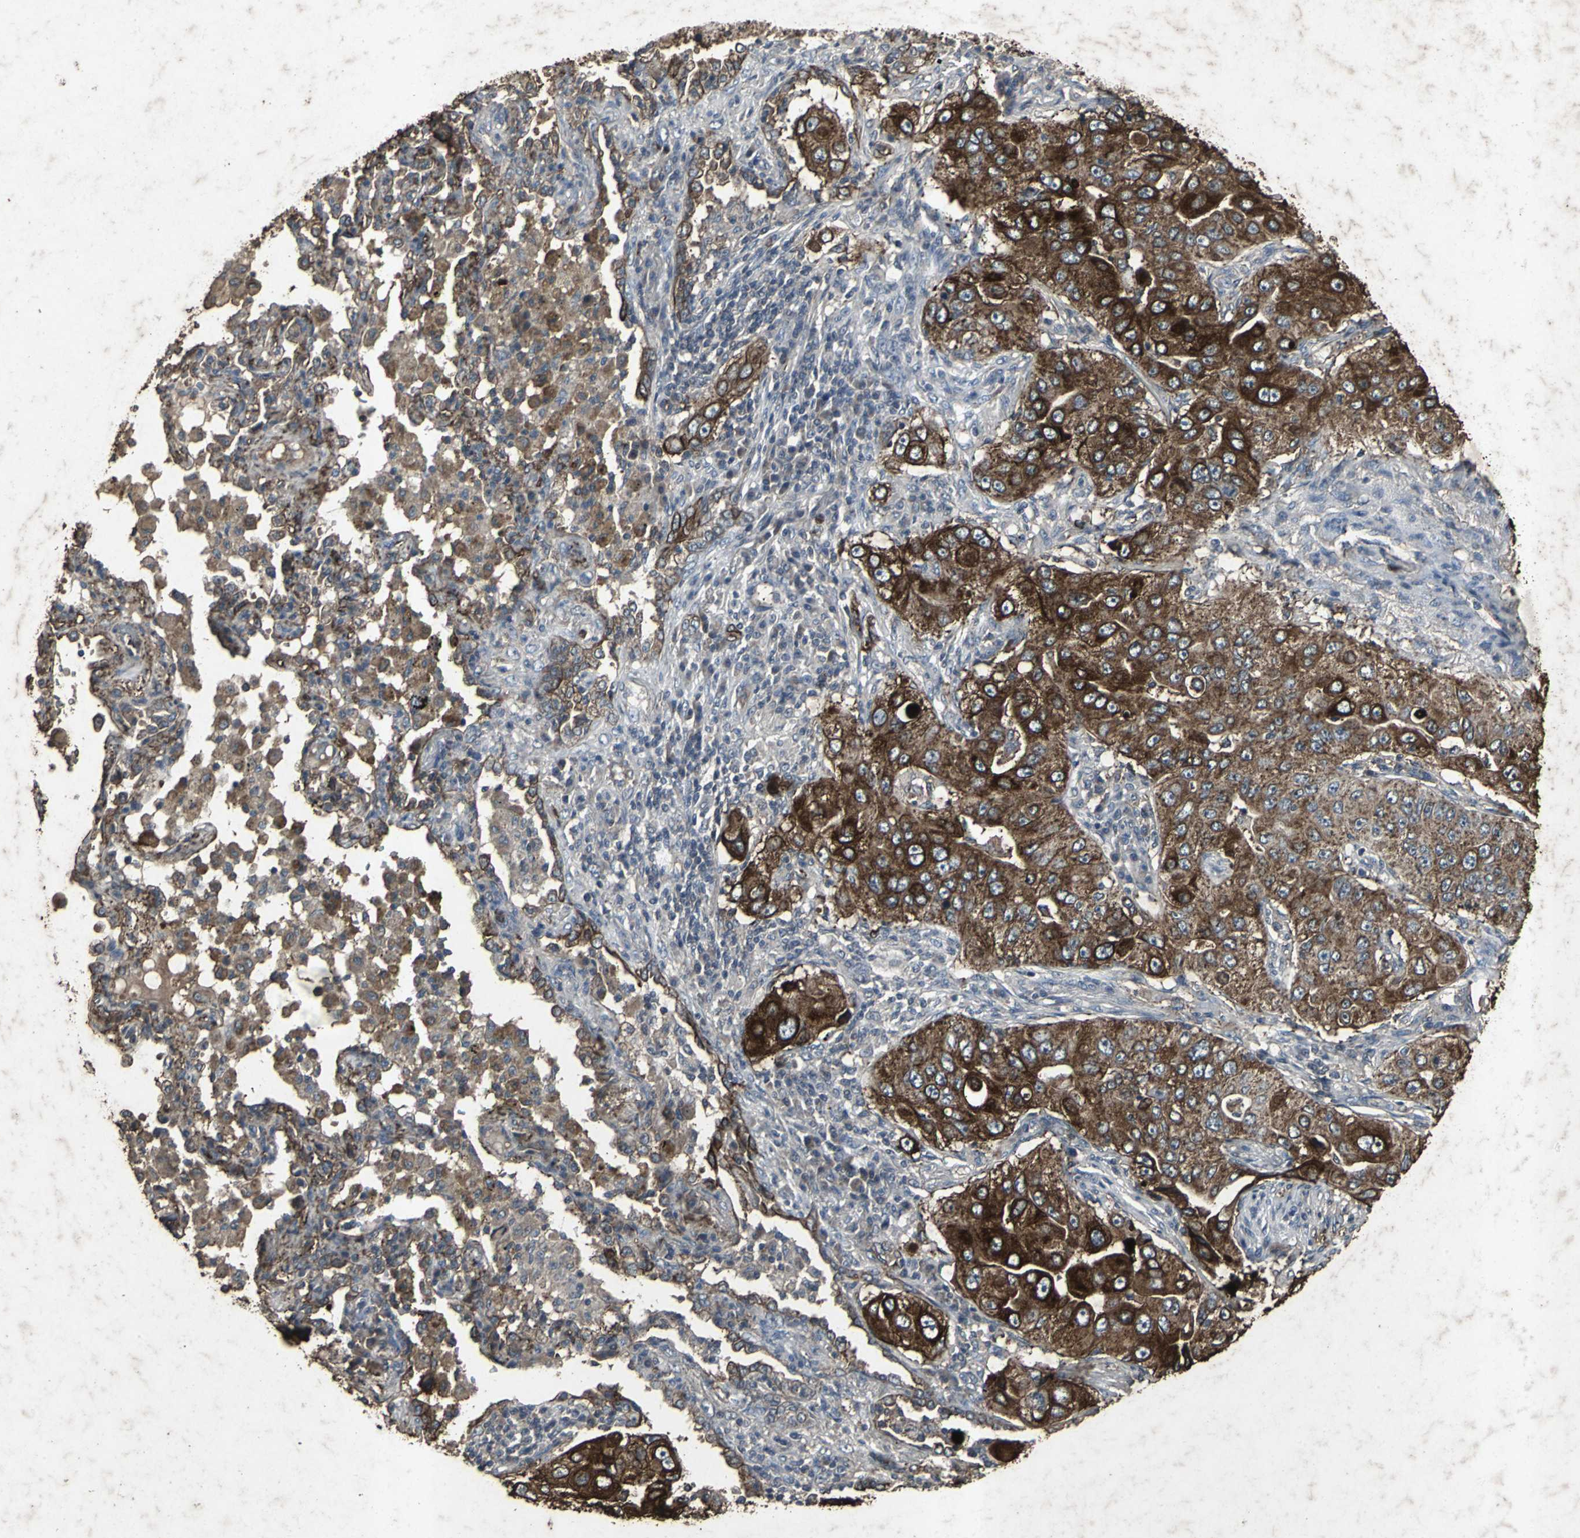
{"staining": {"intensity": "strong", "quantity": ">75%", "location": "cytoplasmic/membranous"}, "tissue": "lung cancer", "cell_type": "Tumor cells", "image_type": "cancer", "snomed": [{"axis": "morphology", "description": "Adenocarcinoma, NOS"}, {"axis": "topography", "description": "Lung"}], "caption": "Lung cancer stained for a protein (brown) displays strong cytoplasmic/membranous positive staining in approximately >75% of tumor cells.", "gene": "CCR9", "patient": {"sex": "male", "age": 84}}